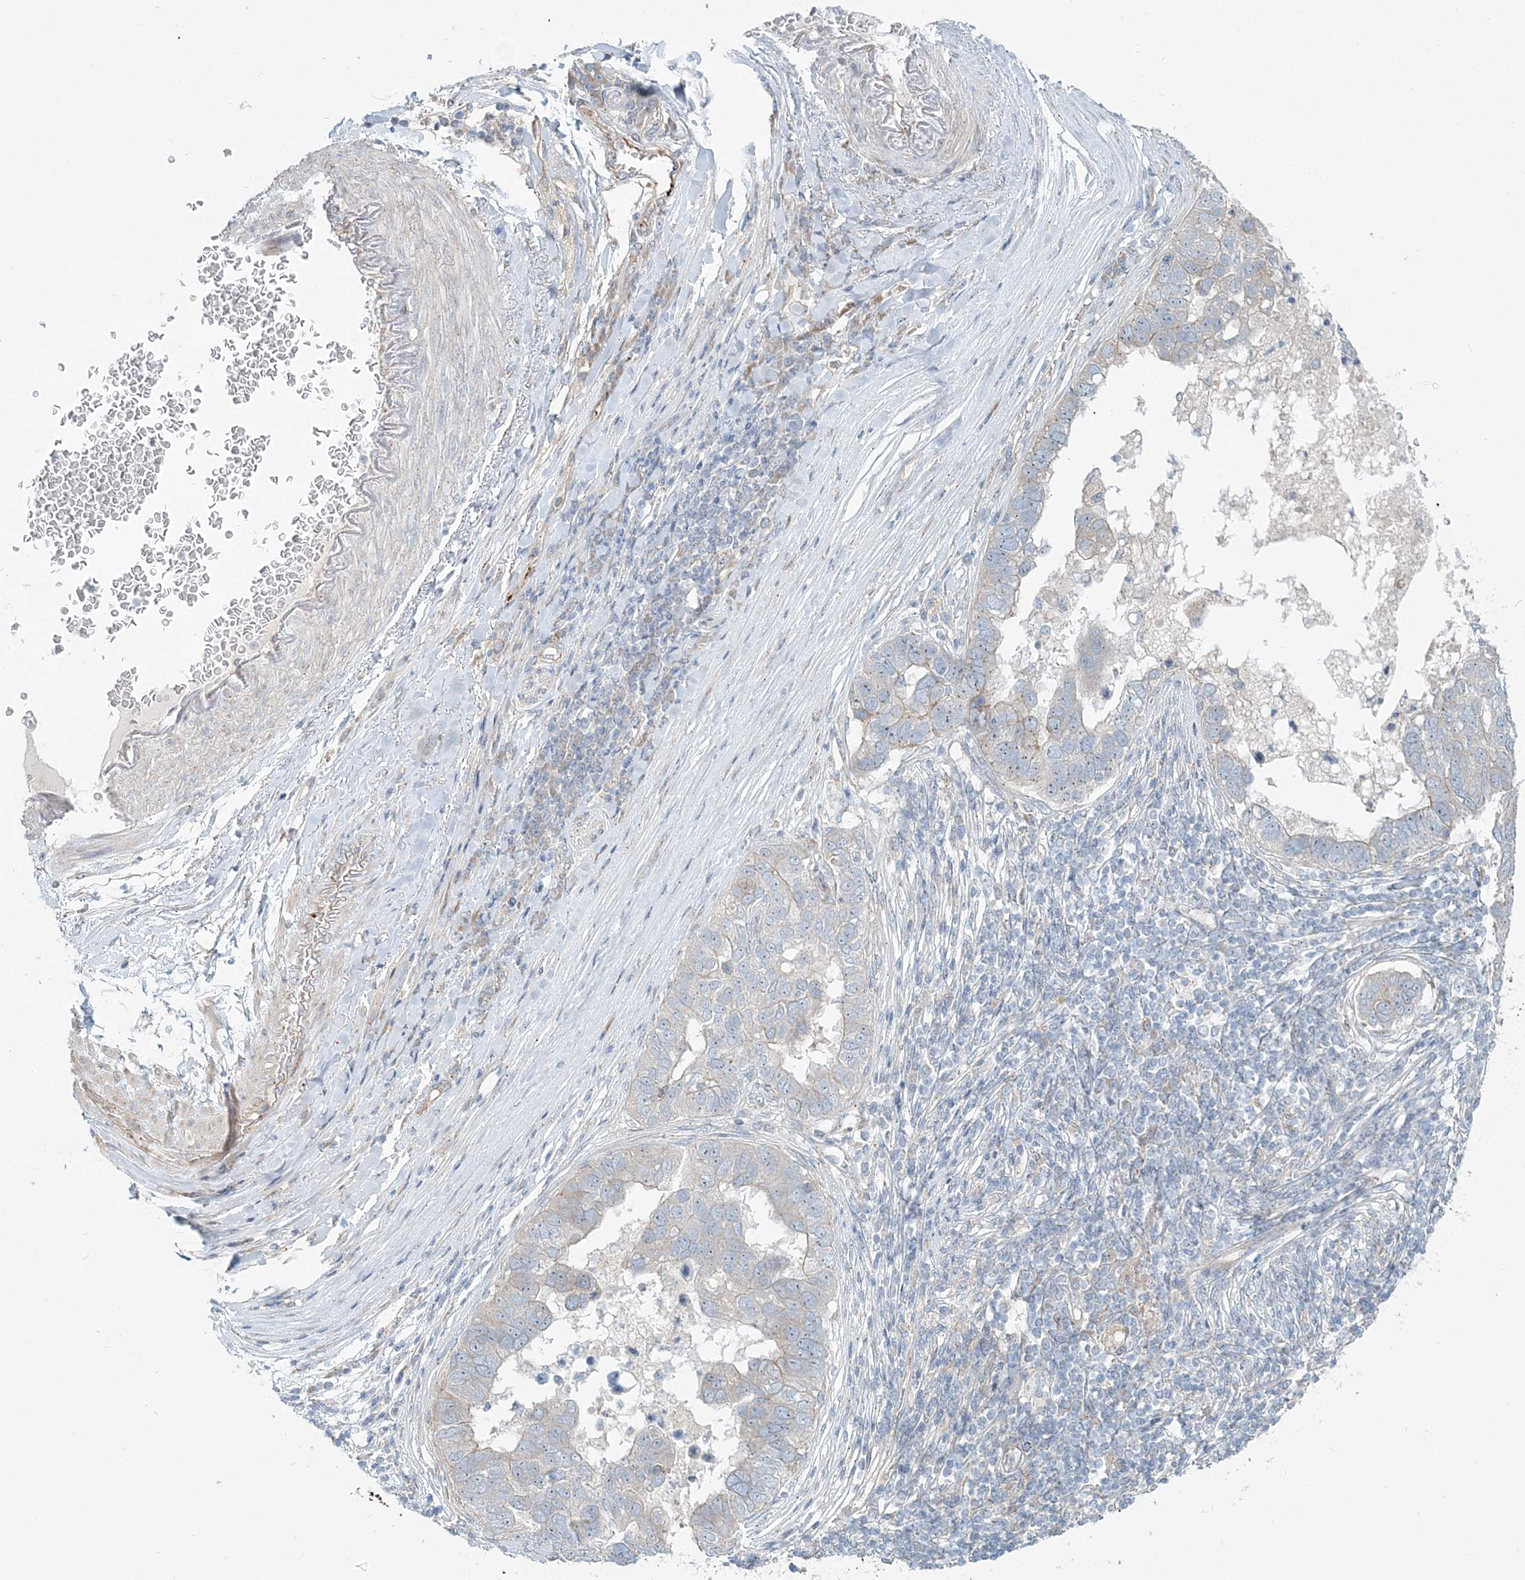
{"staining": {"intensity": "negative", "quantity": "none", "location": "none"}, "tissue": "pancreatic cancer", "cell_type": "Tumor cells", "image_type": "cancer", "snomed": [{"axis": "morphology", "description": "Adenocarcinoma, NOS"}, {"axis": "topography", "description": "Pancreas"}], "caption": "A histopathology image of pancreatic cancer stained for a protein demonstrates no brown staining in tumor cells. (DAB (3,3'-diaminobenzidine) immunohistochemistry with hematoxylin counter stain).", "gene": "CXXC5", "patient": {"sex": "female", "age": 61}}